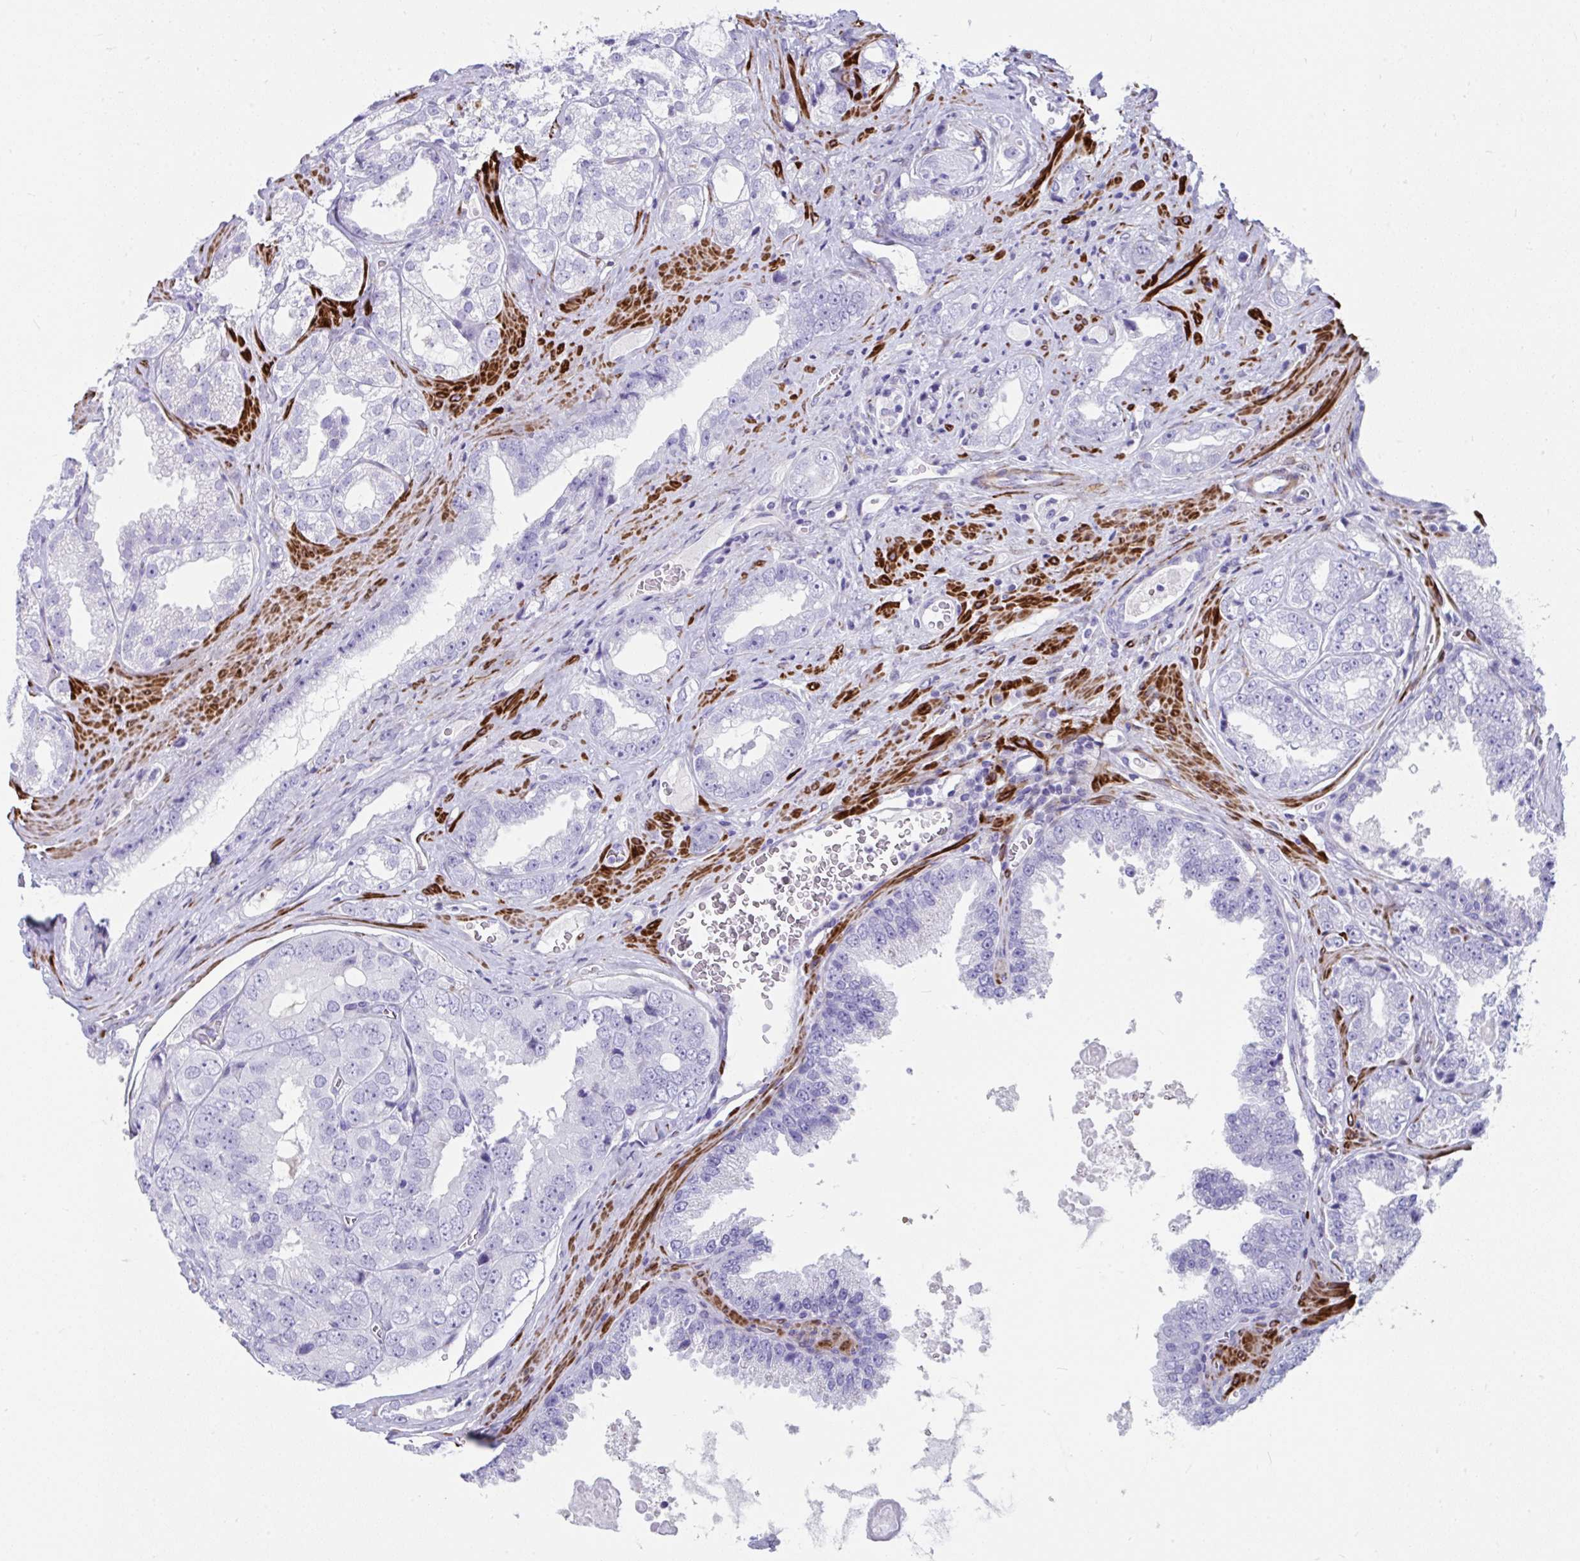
{"staining": {"intensity": "negative", "quantity": "none", "location": "none"}, "tissue": "prostate cancer", "cell_type": "Tumor cells", "image_type": "cancer", "snomed": [{"axis": "morphology", "description": "Adenocarcinoma, High grade"}, {"axis": "topography", "description": "Prostate"}], "caption": "High power microscopy histopathology image of an immunohistochemistry micrograph of prostate high-grade adenocarcinoma, revealing no significant positivity in tumor cells.", "gene": "GRXCR2", "patient": {"sex": "male", "age": 67}}